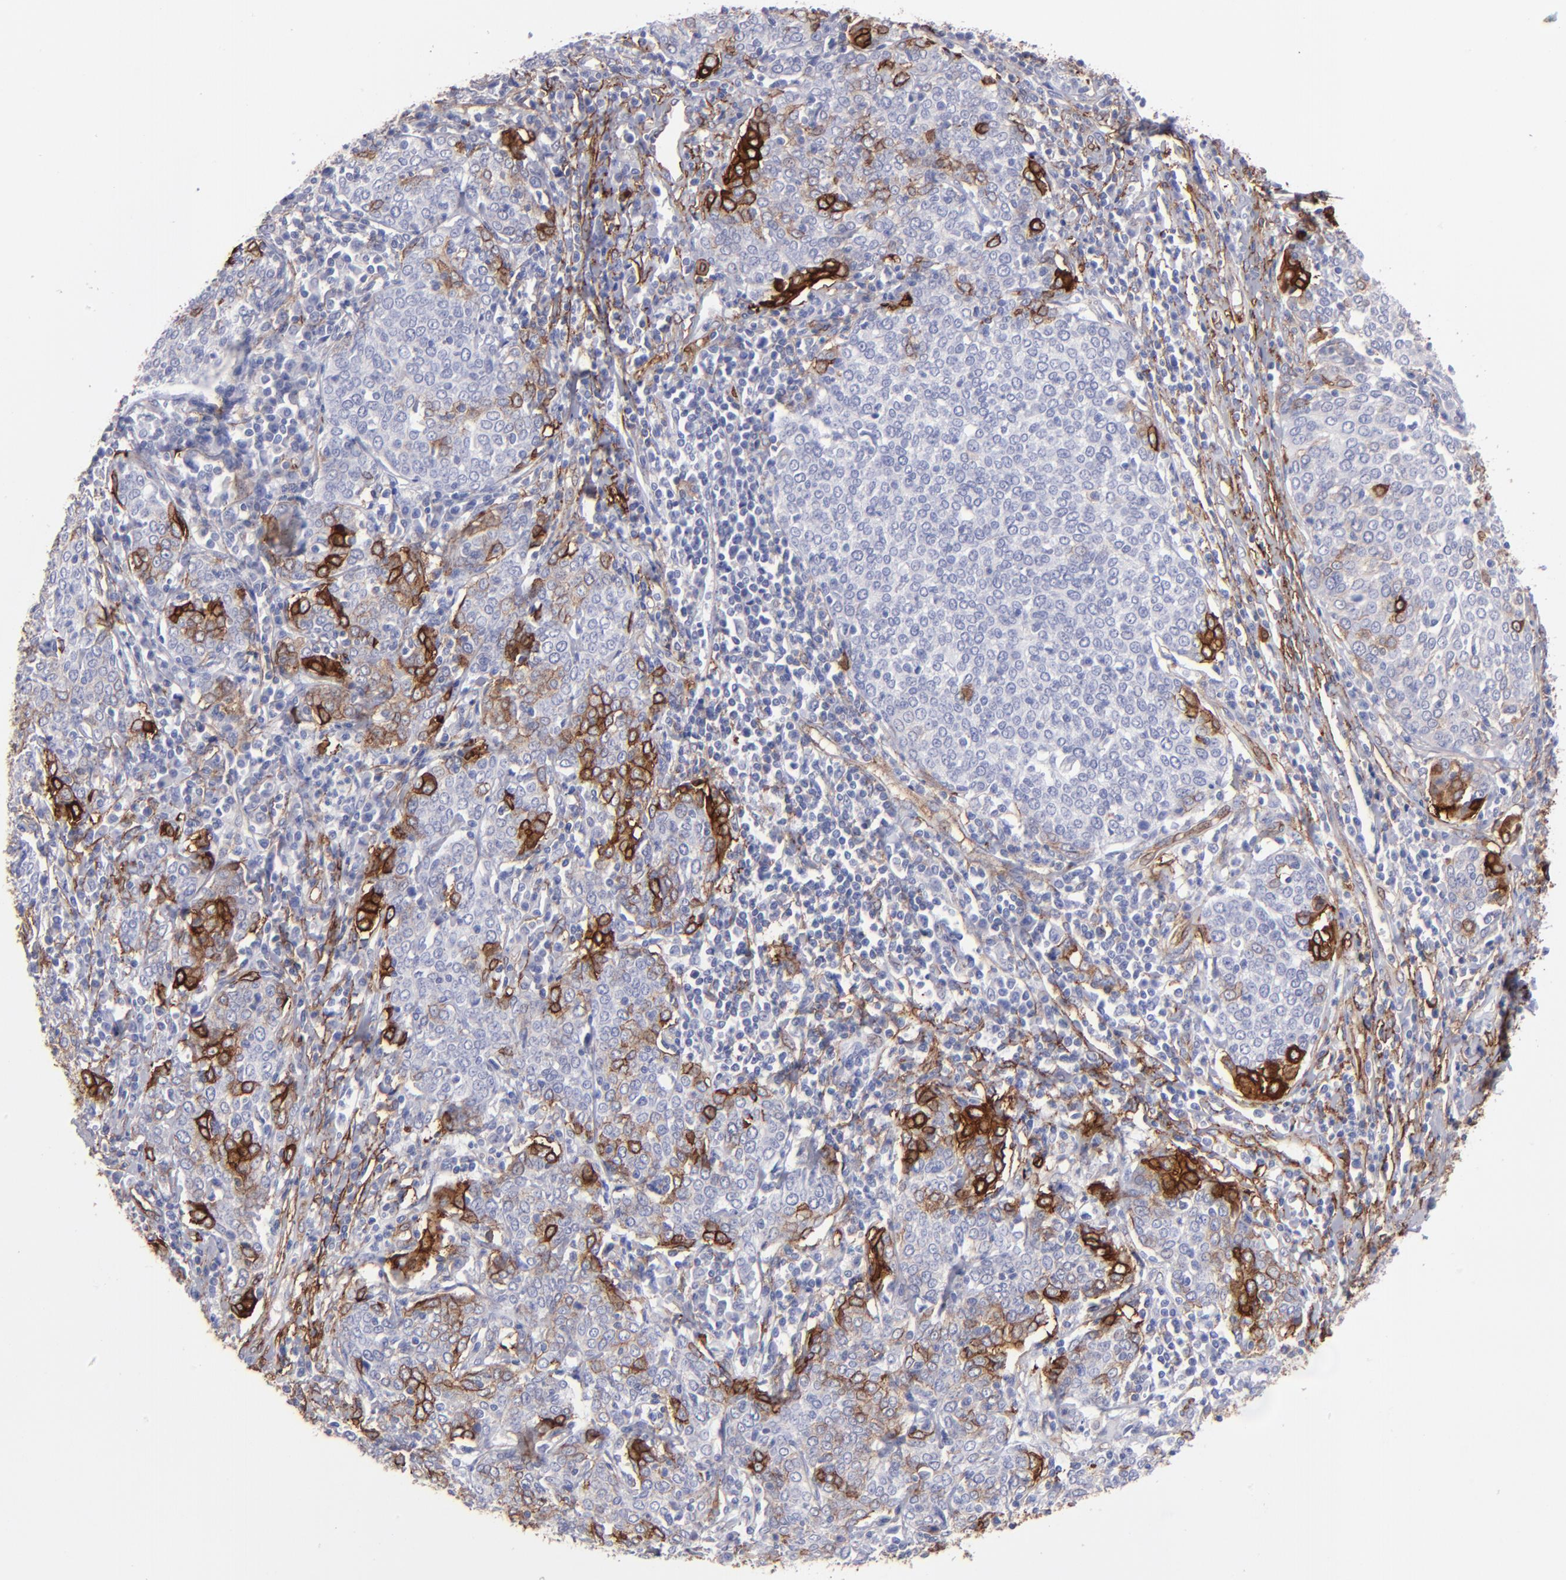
{"staining": {"intensity": "moderate", "quantity": "<25%", "location": "cytoplasmic/membranous"}, "tissue": "cervical cancer", "cell_type": "Tumor cells", "image_type": "cancer", "snomed": [{"axis": "morphology", "description": "Squamous cell carcinoma, NOS"}, {"axis": "topography", "description": "Cervix"}], "caption": "Human cervical squamous cell carcinoma stained with a brown dye exhibits moderate cytoplasmic/membranous positive positivity in about <25% of tumor cells.", "gene": "AHNAK2", "patient": {"sex": "female", "age": 40}}